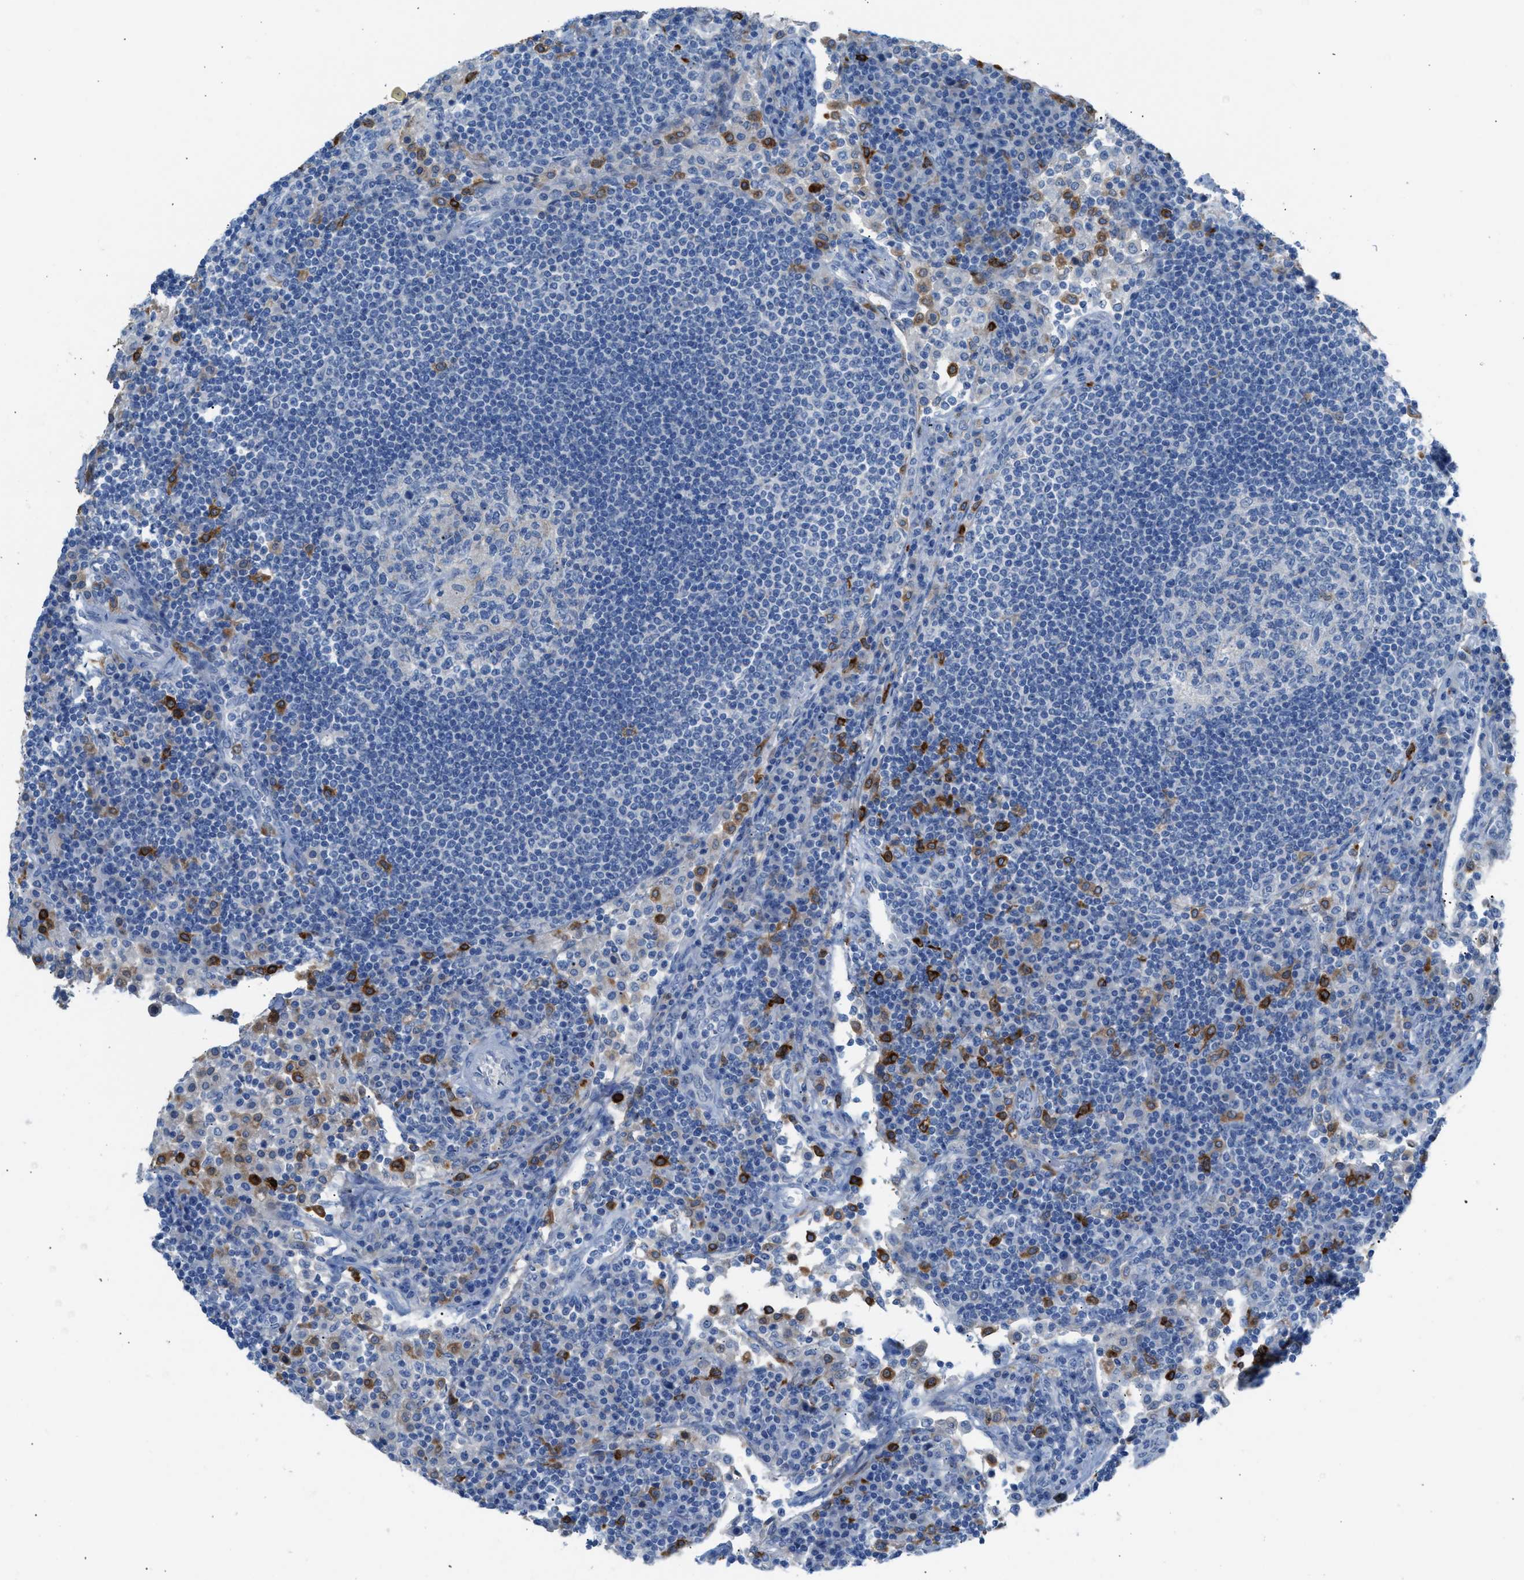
{"staining": {"intensity": "negative", "quantity": "none", "location": "none"}, "tissue": "lymph node", "cell_type": "Germinal center cells", "image_type": "normal", "snomed": [{"axis": "morphology", "description": "Normal tissue, NOS"}, {"axis": "topography", "description": "Lymph node"}], "caption": "Immunohistochemistry (IHC) image of normal human lymph node stained for a protein (brown), which exhibits no expression in germinal center cells.", "gene": "CLEC10A", "patient": {"sex": "female", "age": 53}}